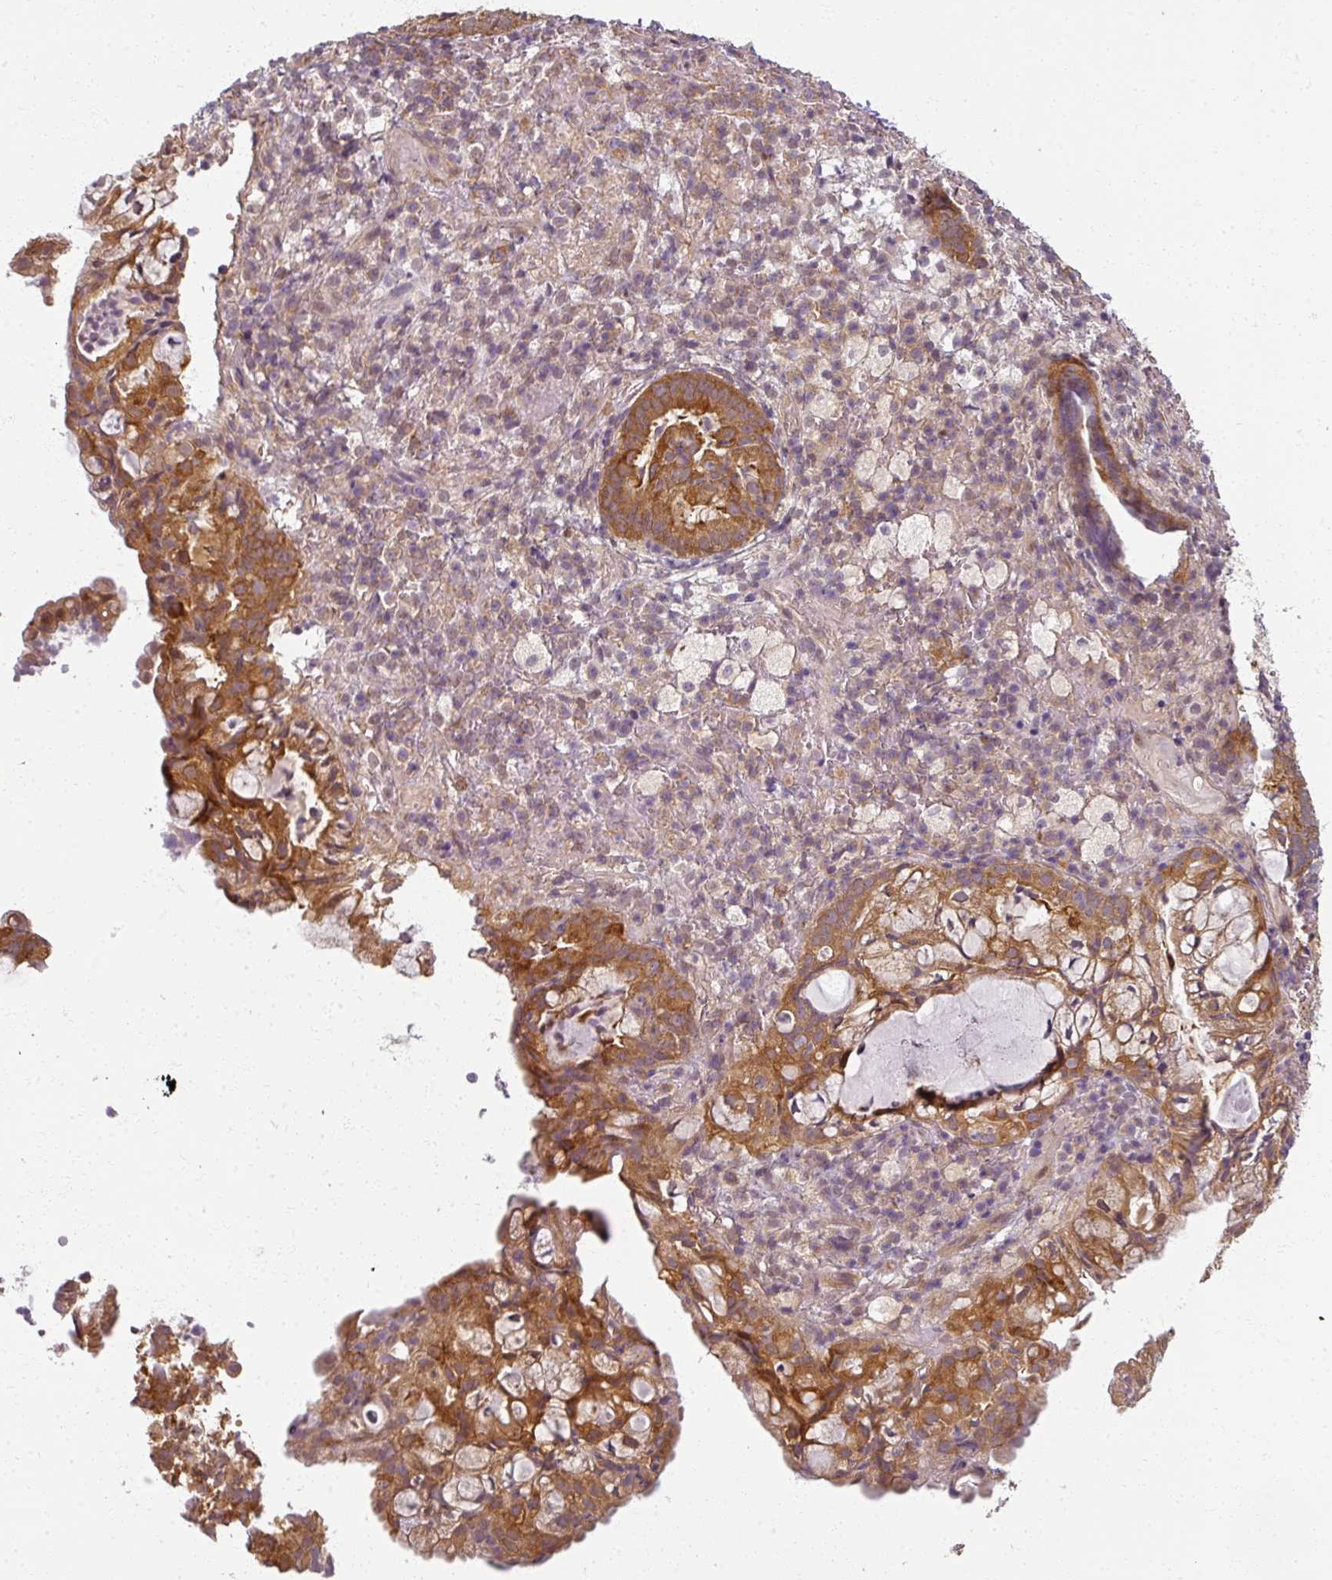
{"staining": {"intensity": "strong", "quantity": ">75%", "location": "cytoplasmic/membranous"}, "tissue": "endometrial cancer", "cell_type": "Tumor cells", "image_type": "cancer", "snomed": [{"axis": "morphology", "description": "Adenocarcinoma, NOS"}, {"axis": "topography", "description": "Endometrium"}], "caption": "A micrograph showing strong cytoplasmic/membranous positivity in approximately >75% of tumor cells in adenocarcinoma (endometrial), as visualized by brown immunohistochemical staining.", "gene": "AGPAT4", "patient": {"sex": "female", "age": 80}}